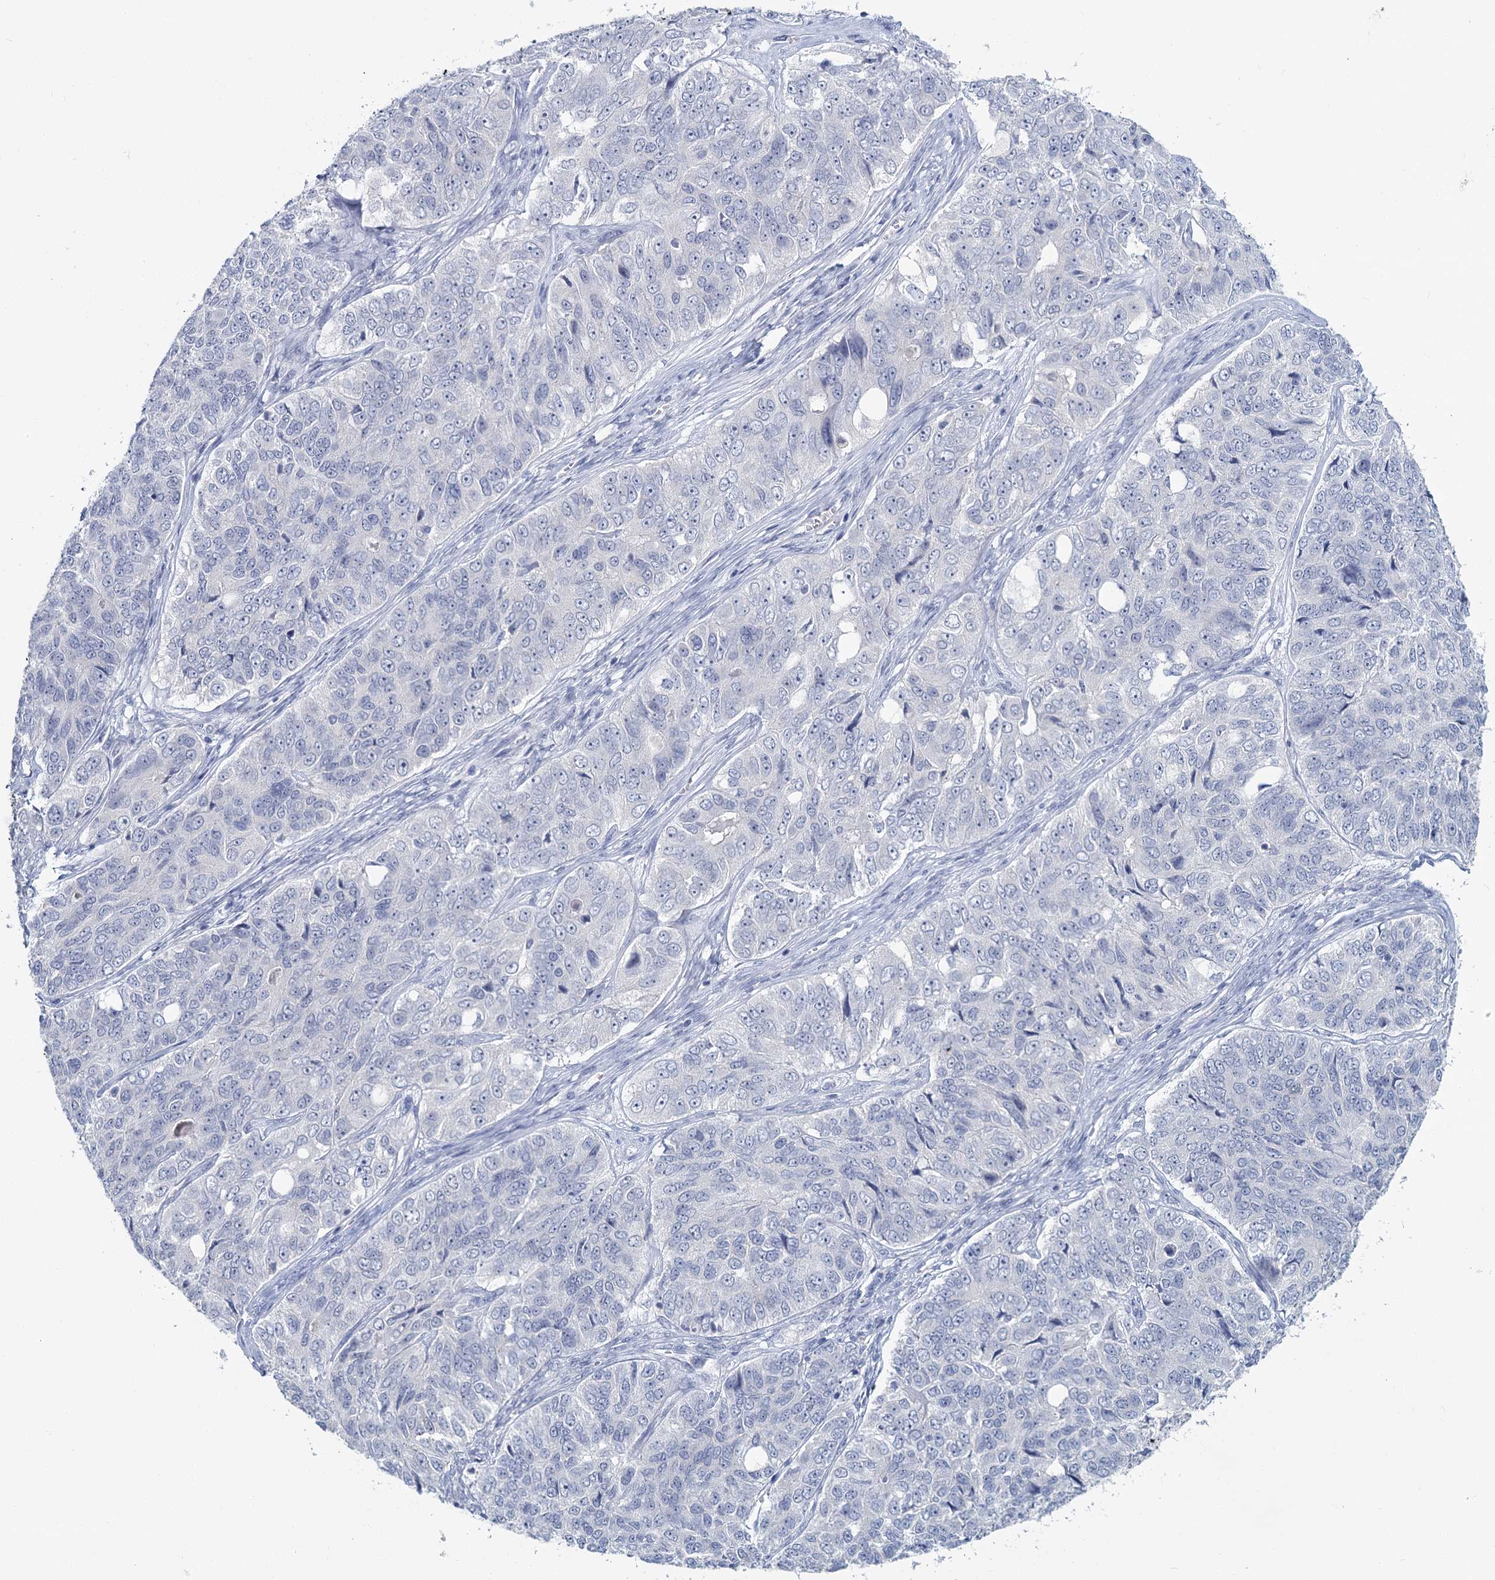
{"staining": {"intensity": "negative", "quantity": "none", "location": "none"}, "tissue": "ovarian cancer", "cell_type": "Tumor cells", "image_type": "cancer", "snomed": [{"axis": "morphology", "description": "Carcinoma, endometroid"}, {"axis": "topography", "description": "Ovary"}], "caption": "Tumor cells are negative for brown protein staining in ovarian cancer (endometroid carcinoma). Nuclei are stained in blue.", "gene": "CHGA", "patient": {"sex": "female", "age": 51}}